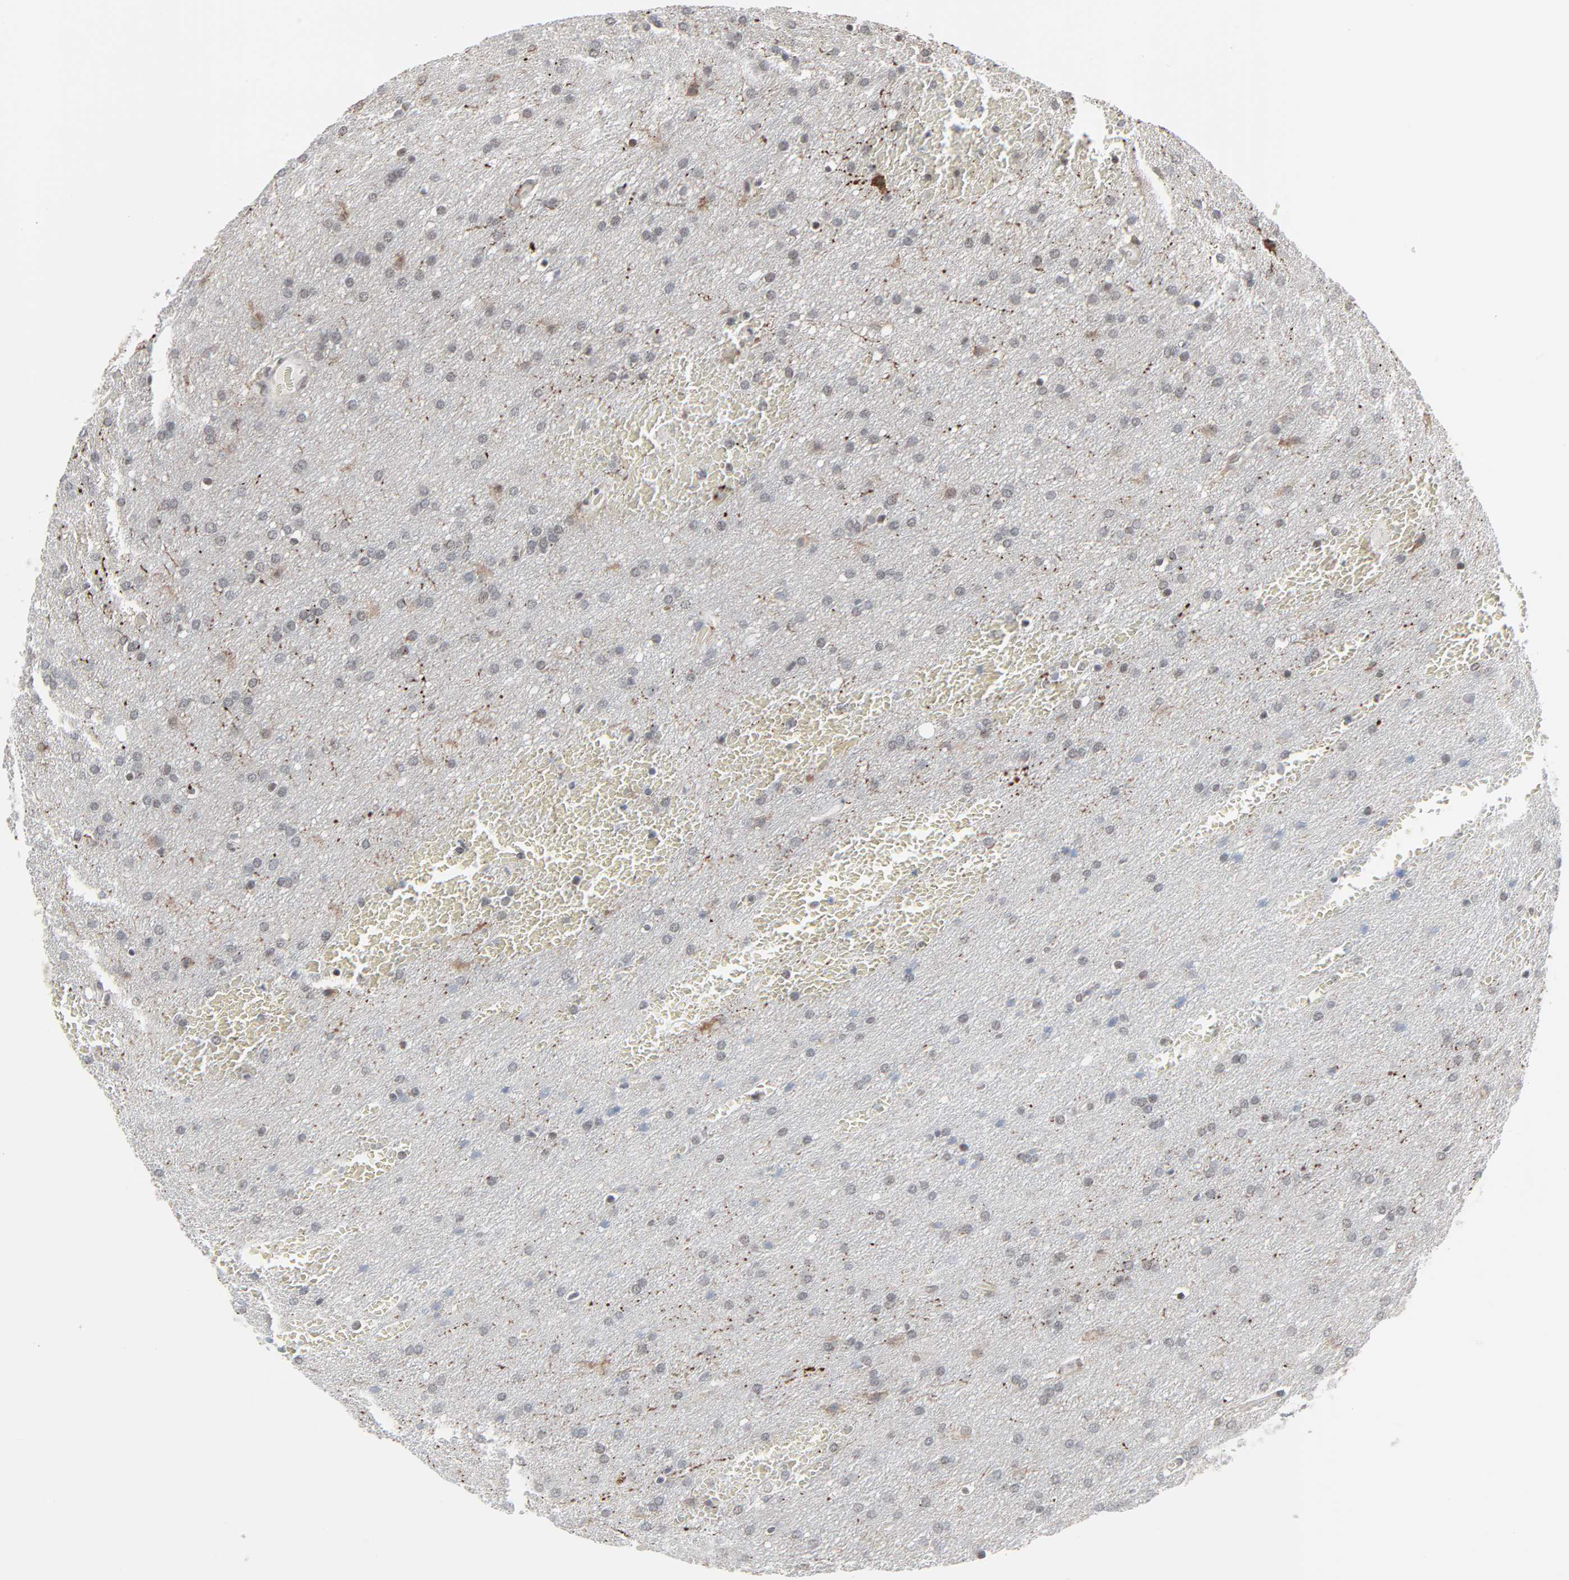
{"staining": {"intensity": "weak", "quantity": "<25%", "location": "nuclear"}, "tissue": "glioma", "cell_type": "Tumor cells", "image_type": "cancer", "snomed": [{"axis": "morphology", "description": "Glioma, malignant, Low grade"}, {"axis": "topography", "description": "Brain"}], "caption": "DAB (3,3'-diaminobenzidine) immunohistochemical staining of glioma shows no significant staining in tumor cells.", "gene": "FBXO28", "patient": {"sex": "female", "age": 32}}